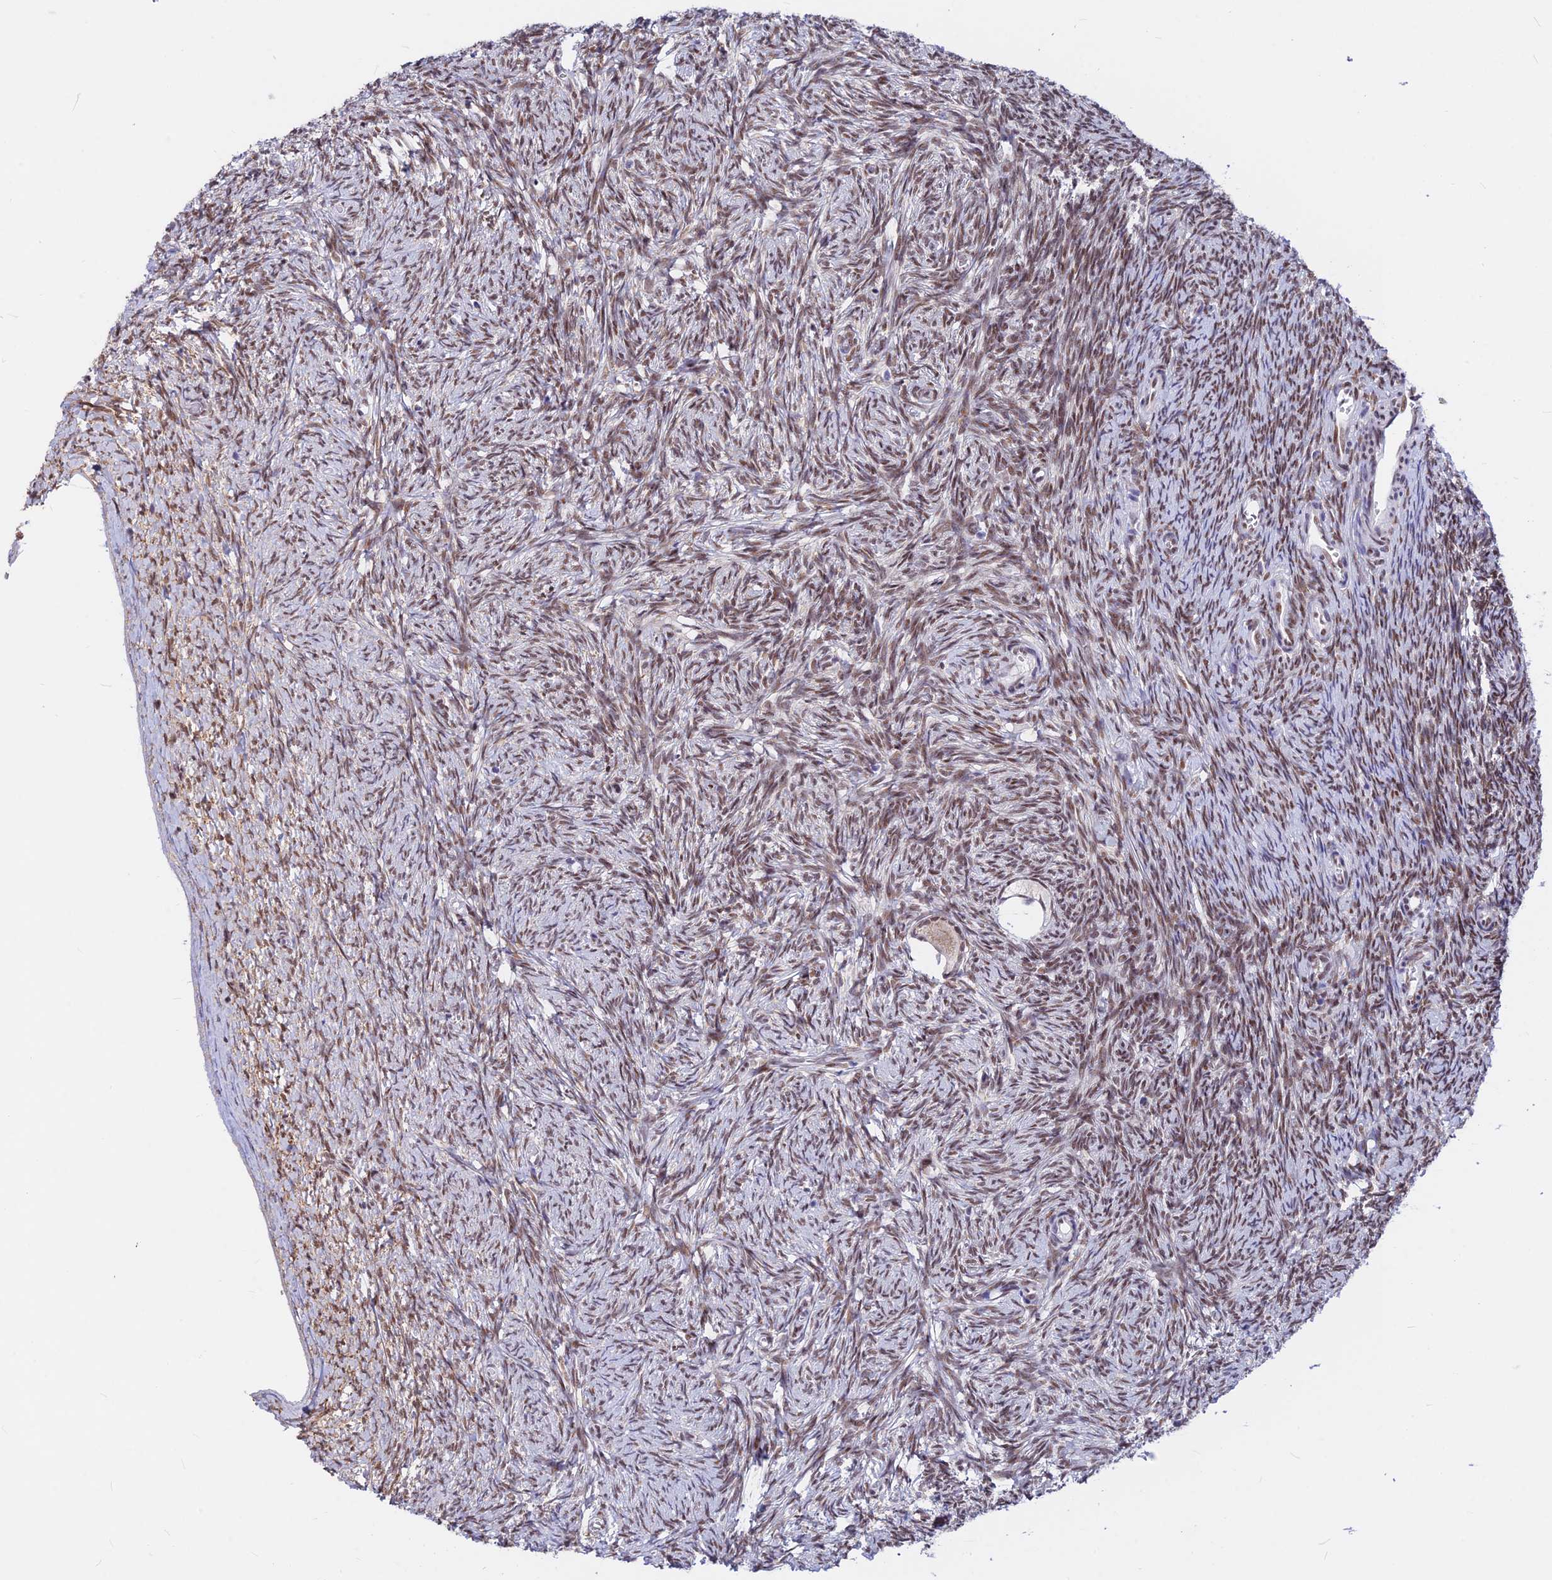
{"staining": {"intensity": "weak", "quantity": "25%-75%", "location": "nuclear"}, "tissue": "ovary", "cell_type": "Follicle cells", "image_type": "normal", "snomed": [{"axis": "morphology", "description": "Normal tissue, NOS"}, {"axis": "topography", "description": "Ovary"}], "caption": "Ovary stained for a protein (brown) displays weak nuclear positive expression in approximately 25%-75% of follicle cells.", "gene": "KCTD13", "patient": {"sex": "female", "age": 44}}